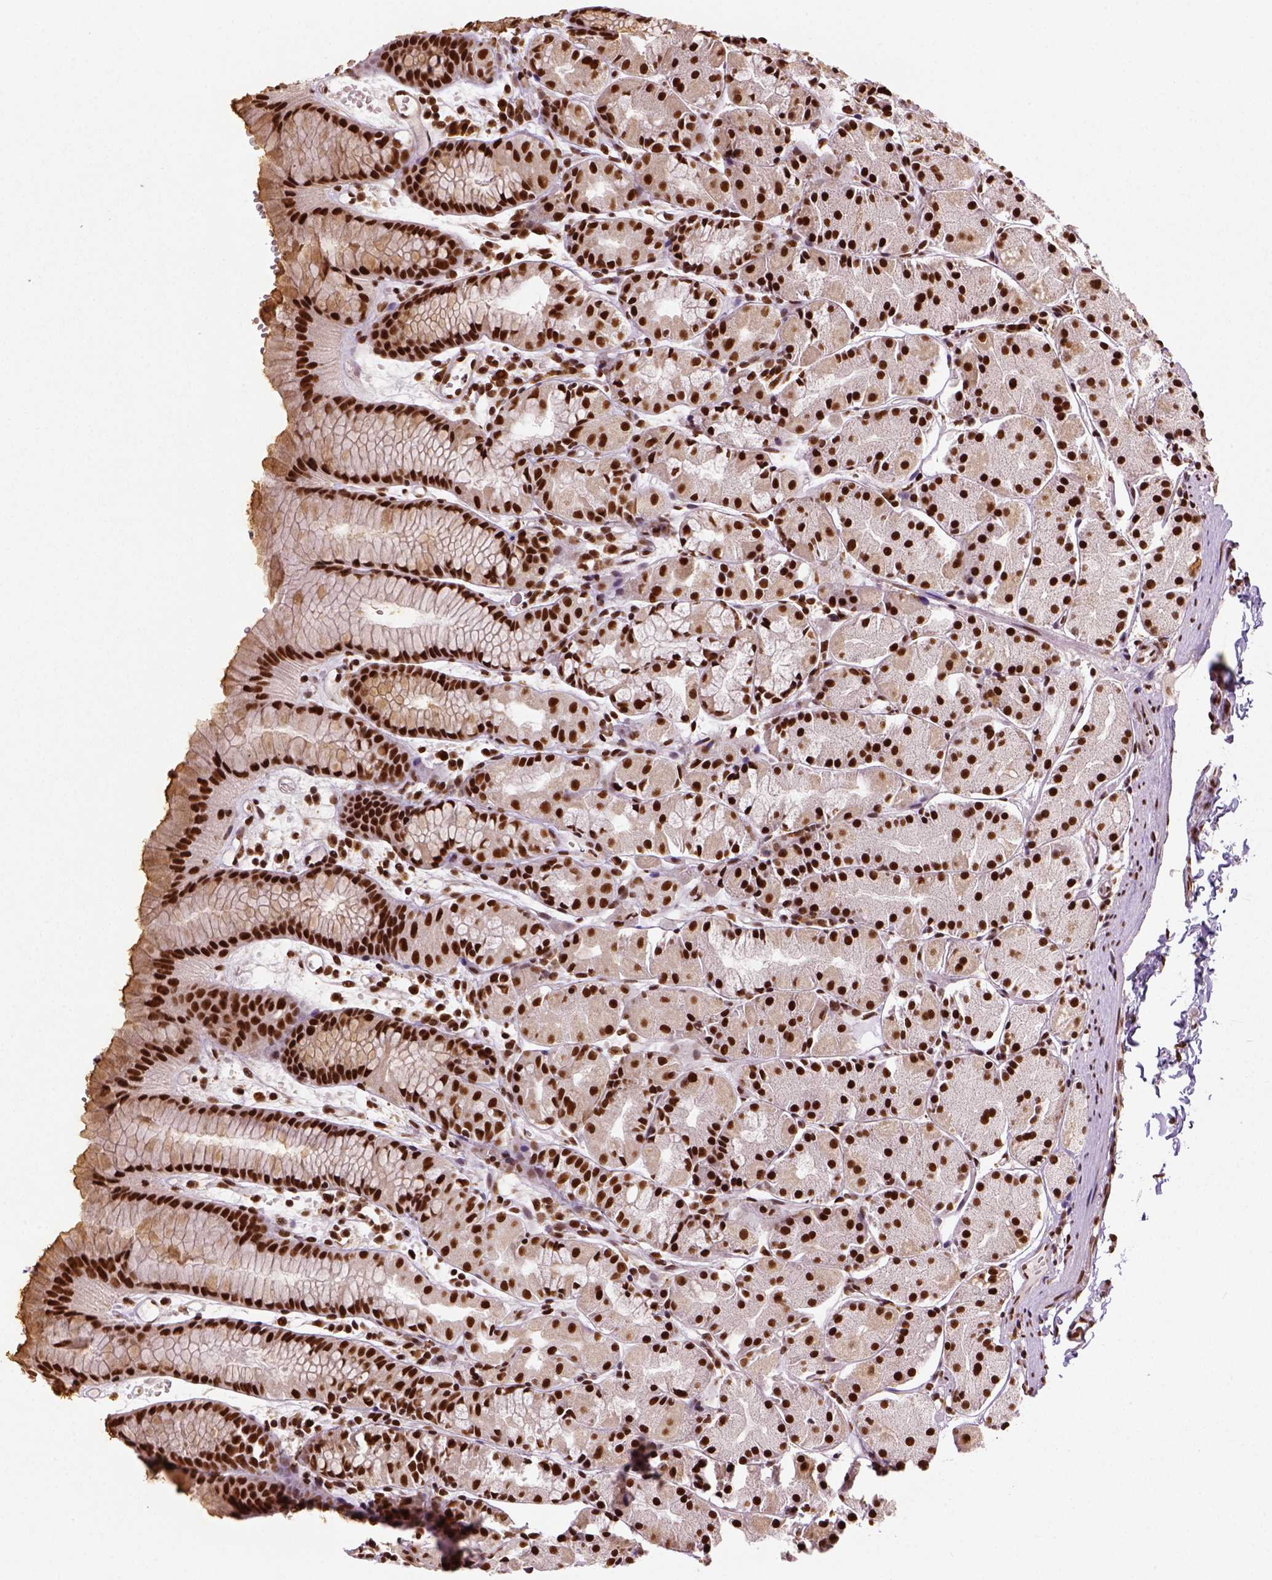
{"staining": {"intensity": "strong", "quantity": ">75%", "location": "nuclear"}, "tissue": "stomach", "cell_type": "Glandular cells", "image_type": "normal", "snomed": [{"axis": "morphology", "description": "Normal tissue, NOS"}, {"axis": "topography", "description": "Stomach, upper"}], "caption": "Benign stomach displays strong nuclear expression in about >75% of glandular cells.", "gene": "CCAR1", "patient": {"sex": "male", "age": 47}}